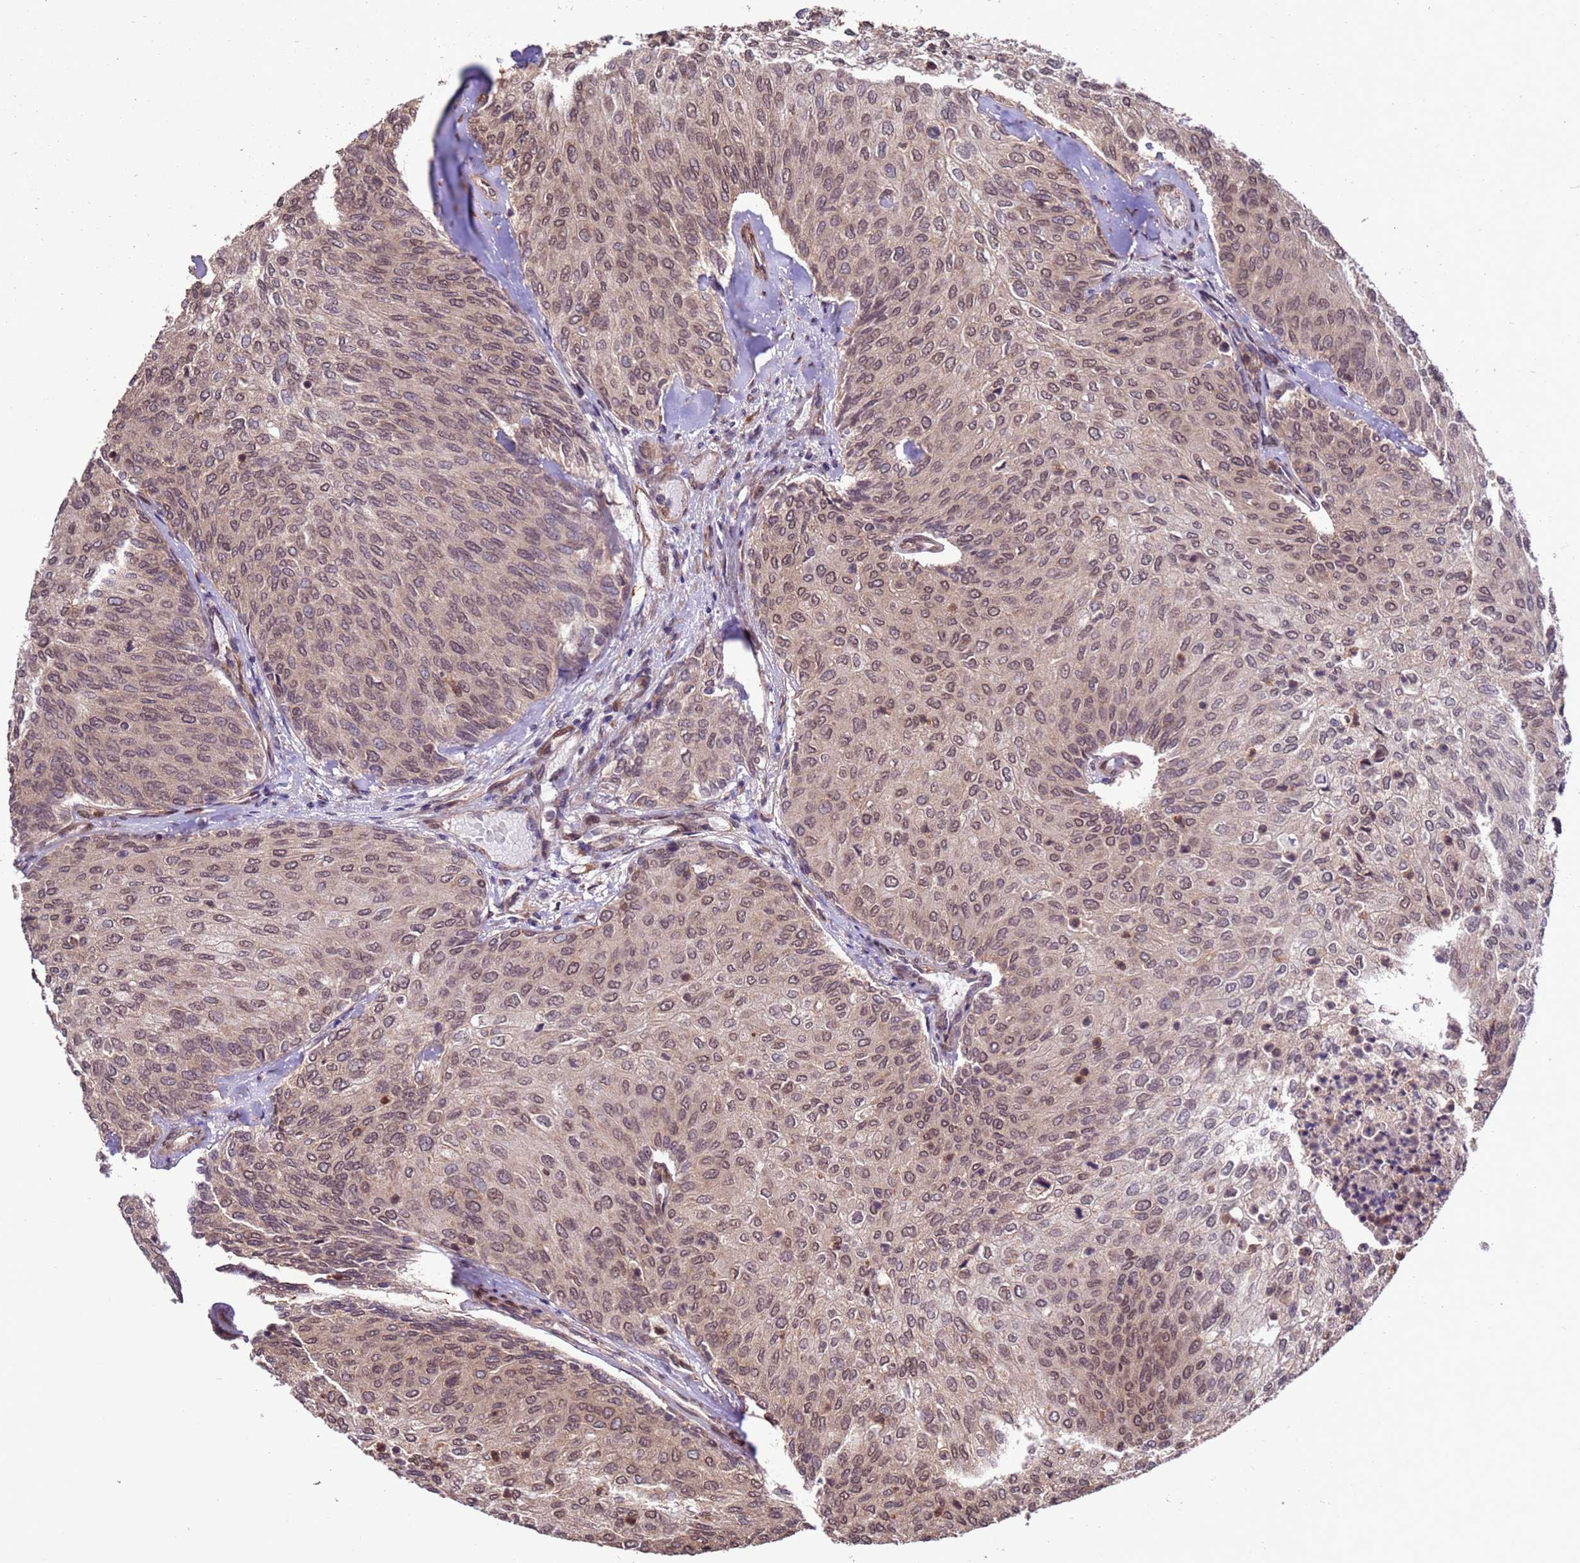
{"staining": {"intensity": "moderate", "quantity": ">75%", "location": "nuclear"}, "tissue": "urothelial cancer", "cell_type": "Tumor cells", "image_type": "cancer", "snomed": [{"axis": "morphology", "description": "Urothelial carcinoma, Low grade"}, {"axis": "topography", "description": "Urinary bladder"}], "caption": "This is an image of immunohistochemistry staining of urothelial cancer, which shows moderate staining in the nuclear of tumor cells.", "gene": "VSTM4", "patient": {"sex": "female", "age": 79}}